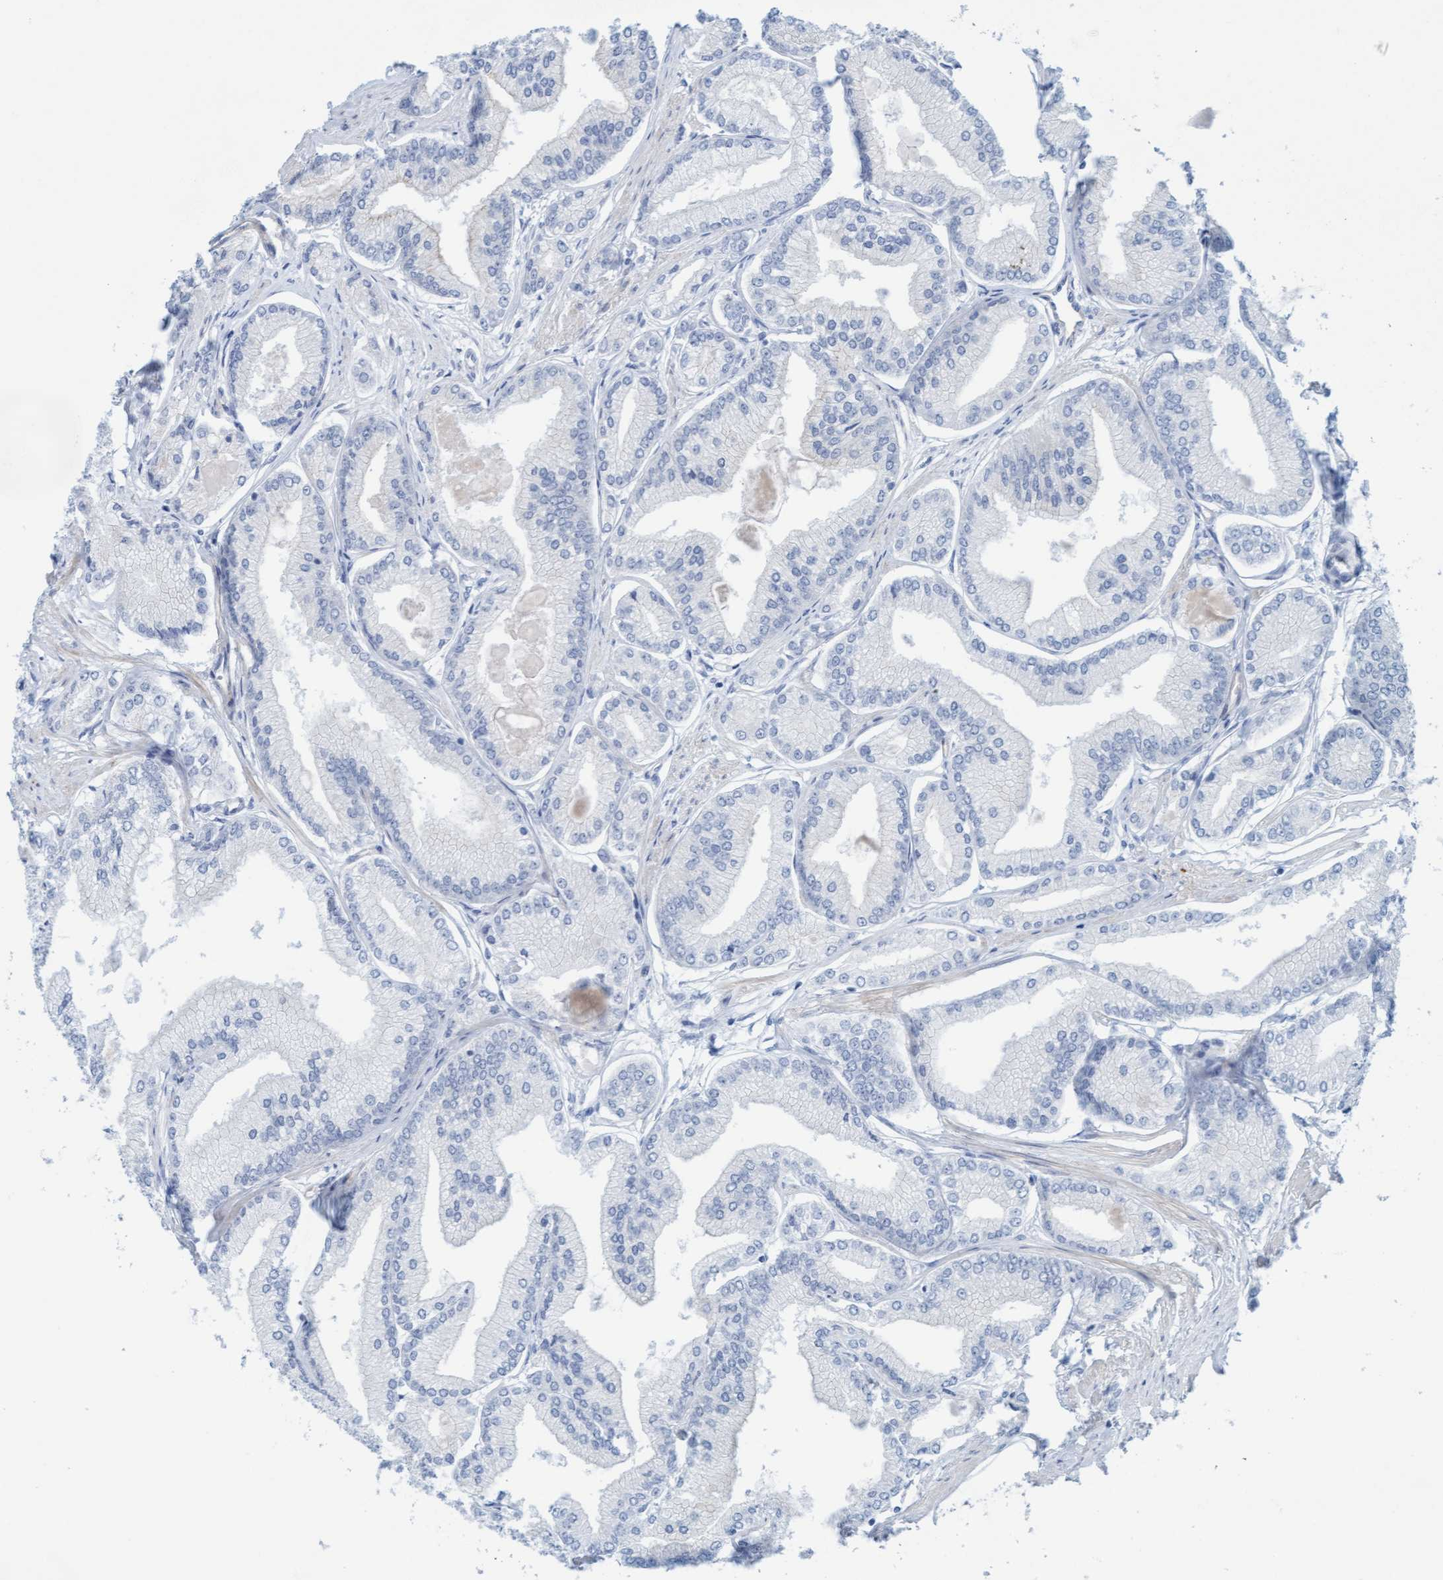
{"staining": {"intensity": "negative", "quantity": "none", "location": "none"}, "tissue": "prostate cancer", "cell_type": "Tumor cells", "image_type": "cancer", "snomed": [{"axis": "morphology", "description": "Adenocarcinoma, Low grade"}, {"axis": "topography", "description": "Prostate"}], "caption": "High magnification brightfield microscopy of prostate adenocarcinoma (low-grade) stained with DAB (brown) and counterstained with hematoxylin (blue): tumor cells show no significant staining.", "gene": "MTFR1", "patient": {"sex": "male", "age": 52}}